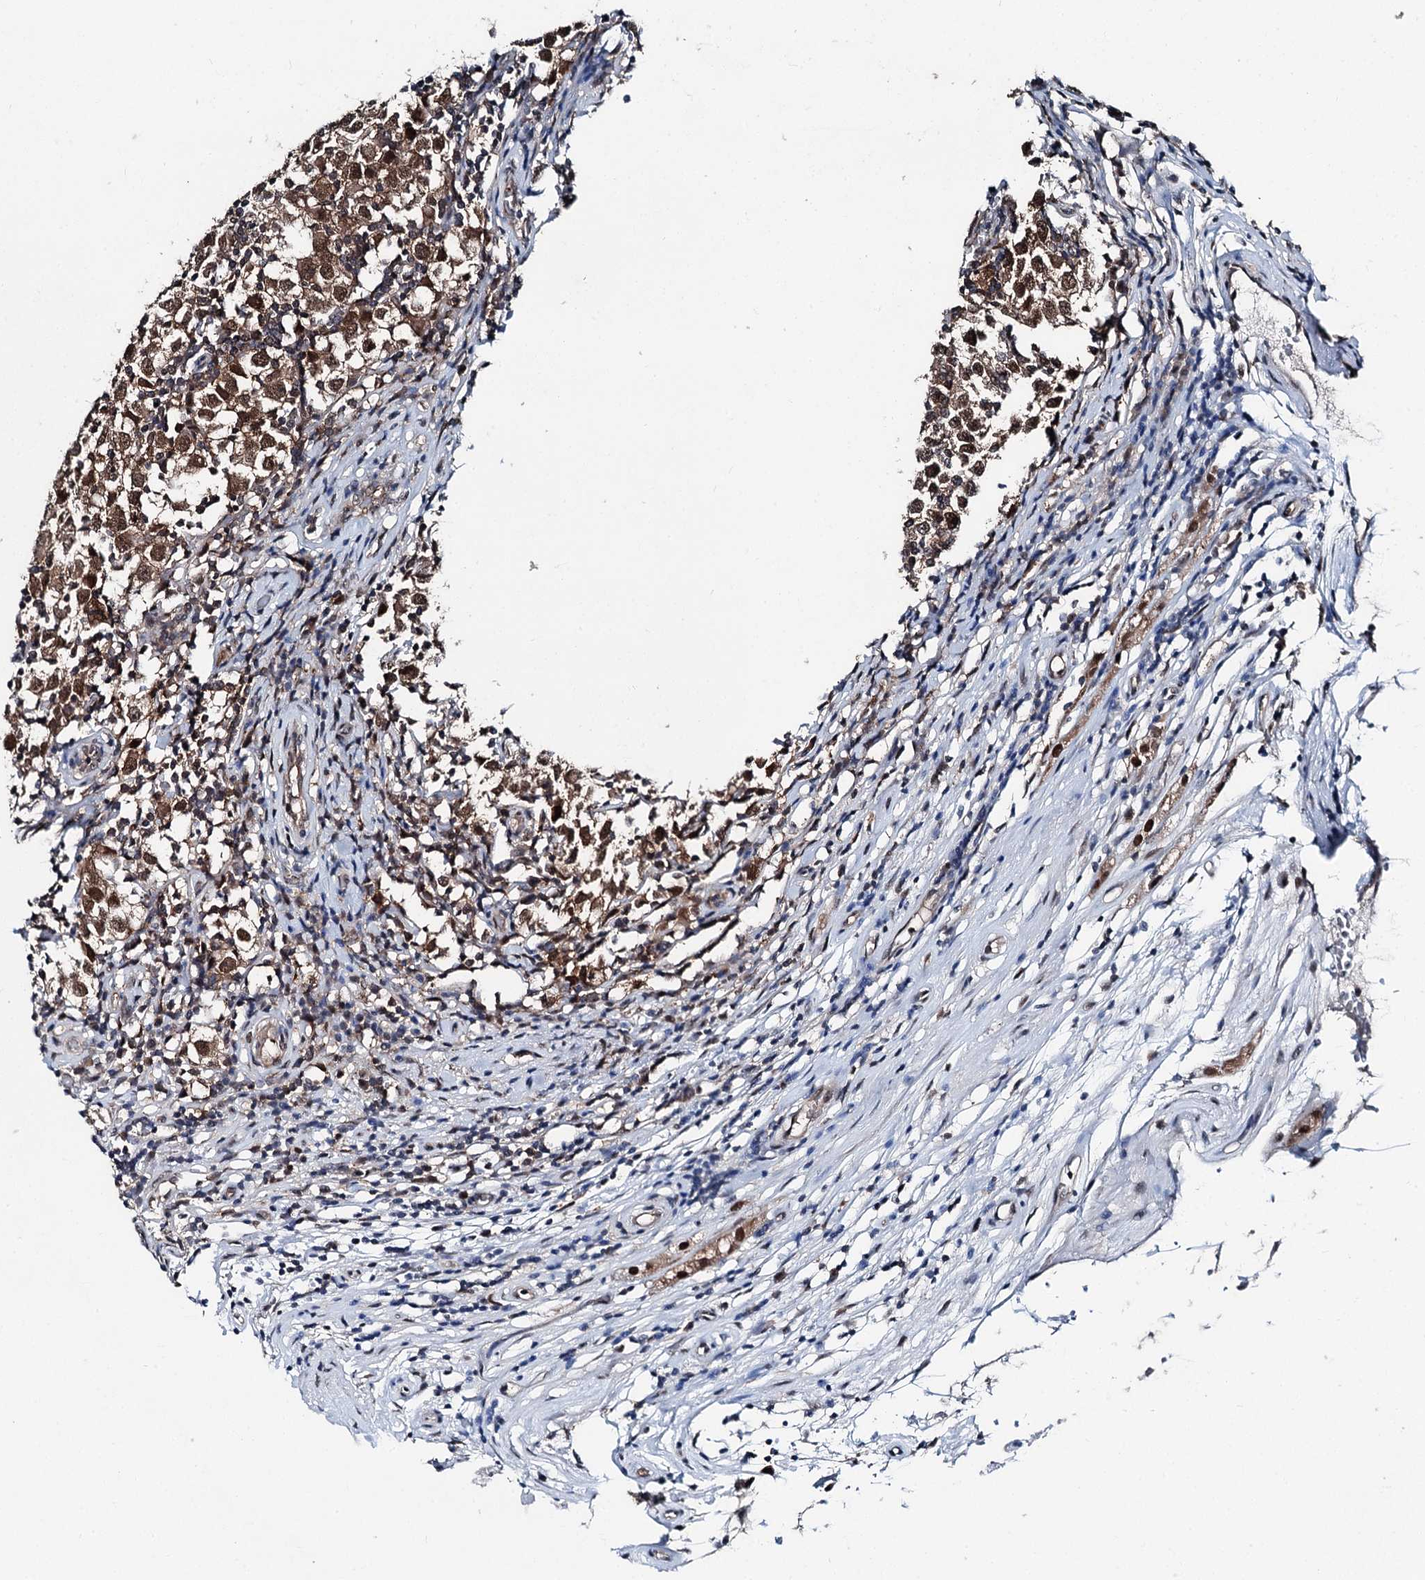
{"staining": {"intensity": "strong", "quantity": ">75%", "location": "cytoplasmic/membranous,nuclear"}, "tissue": "testis cancer", "cell_type": "Tumor cells", "image_type": "cancer", "snomed": [{"axis": "morphology", "description": "Seminoma, NOS"}, {"axis": "topography", "description": "Testis"}], "caption": "Protein expression analysis of human testis cancer reveals strong cytoplasmic/membranous and nuclear staining in approximately >75% of tumor cells.", "gene": "PSMD13", "patient": {"sex": "male", "age": 65}}